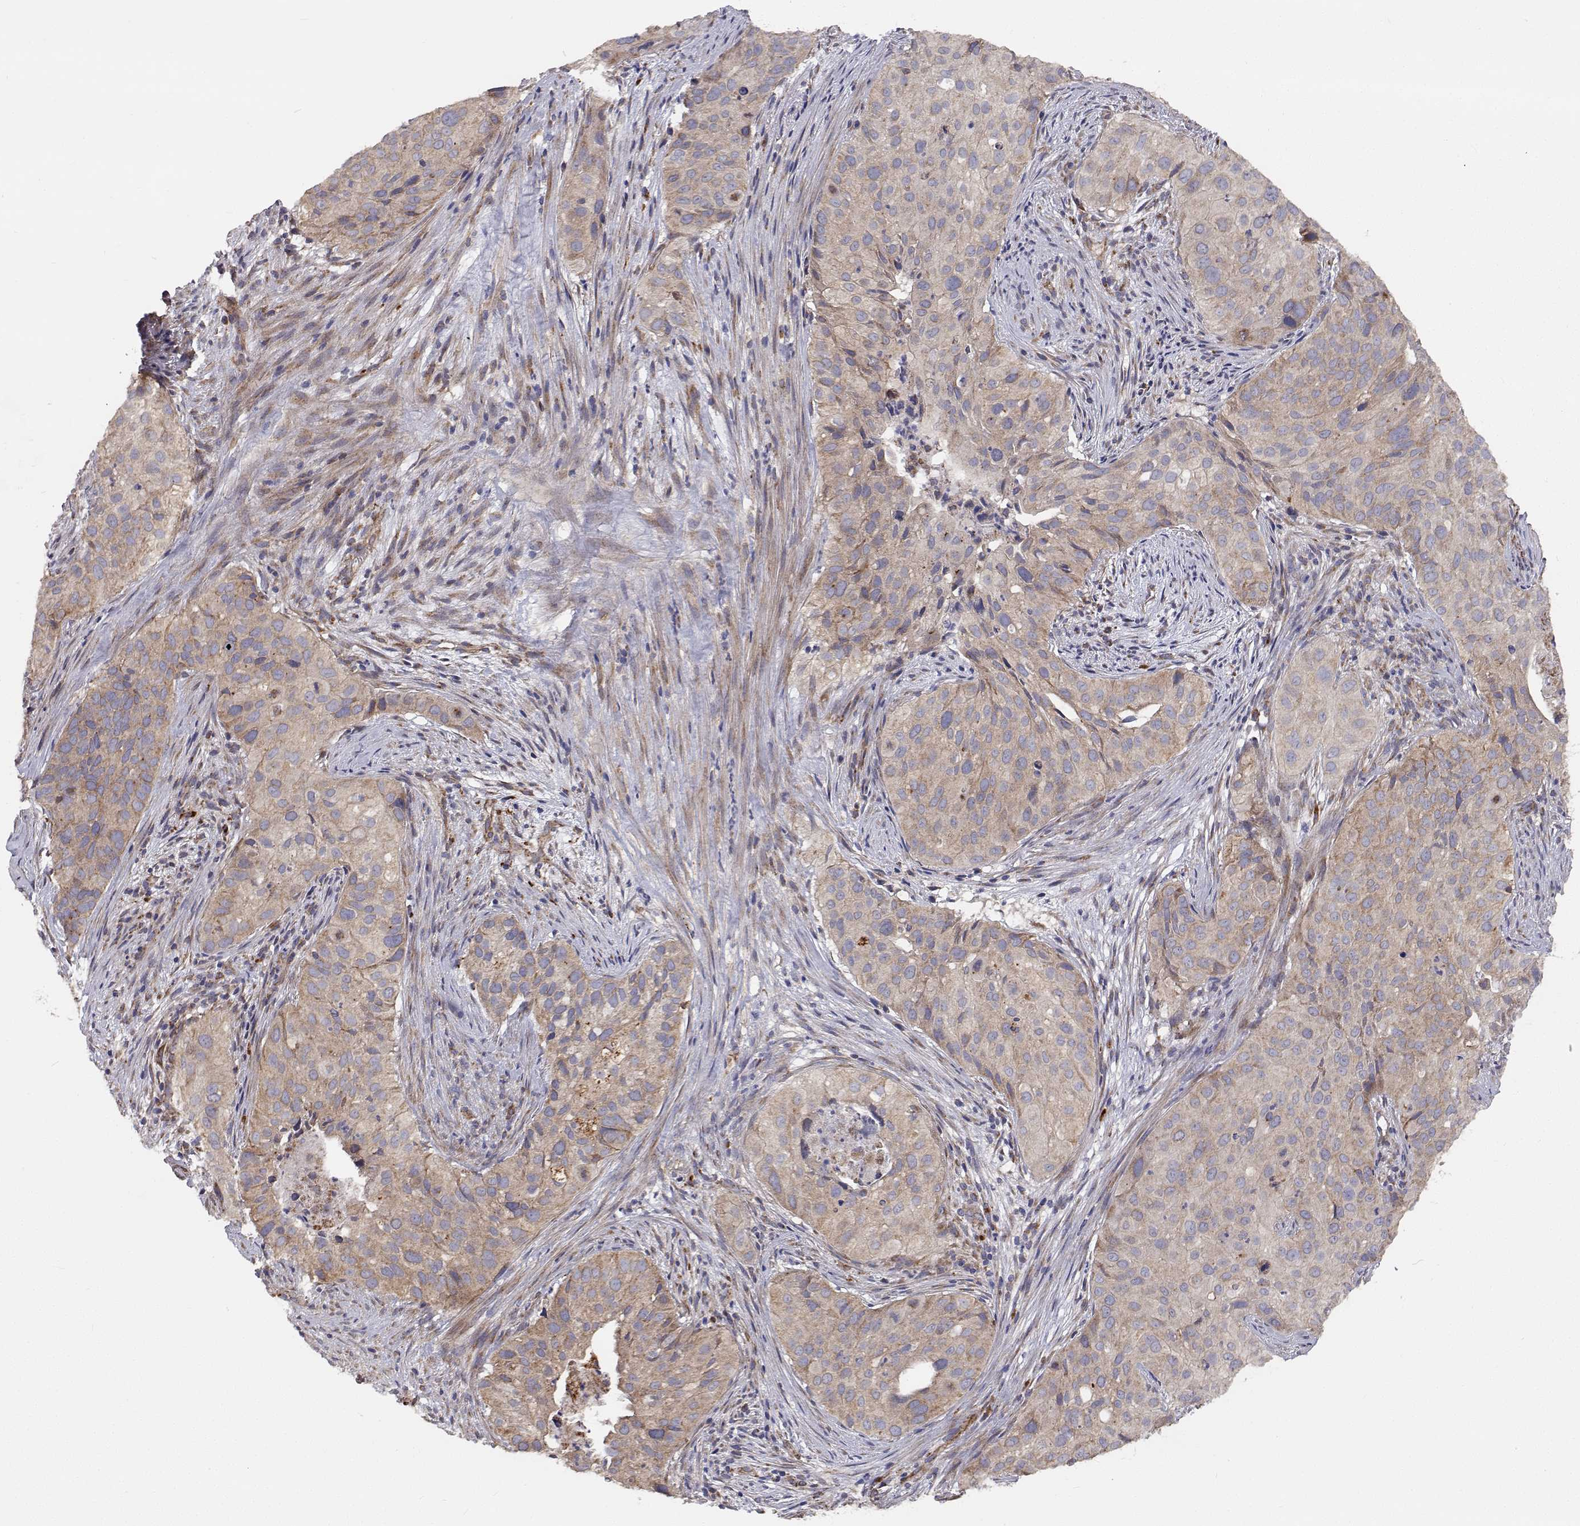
{"staining": {"intensity": "weak", "quantity": ">75%", "location": "cytoplasmic/membranous"}, "tissue": "cervical cancer", "cell_type": "Tumor cells", "image_type": "cancer", "snomed": [{"axis": "morphology", "description": "Squamous cell carcinoma, NOS"}, {"axis": "topography", "description": "Cervix"}], "caption": "Squamous cell carcinoma (cervical) tissue reveals weak cytoplasmic/membranous positivity in approximately >75% of tumor cells, visualized by immunohistochemistry.", "gene": "SPICE1", "patient": {"sex": "female", "age": 38}}